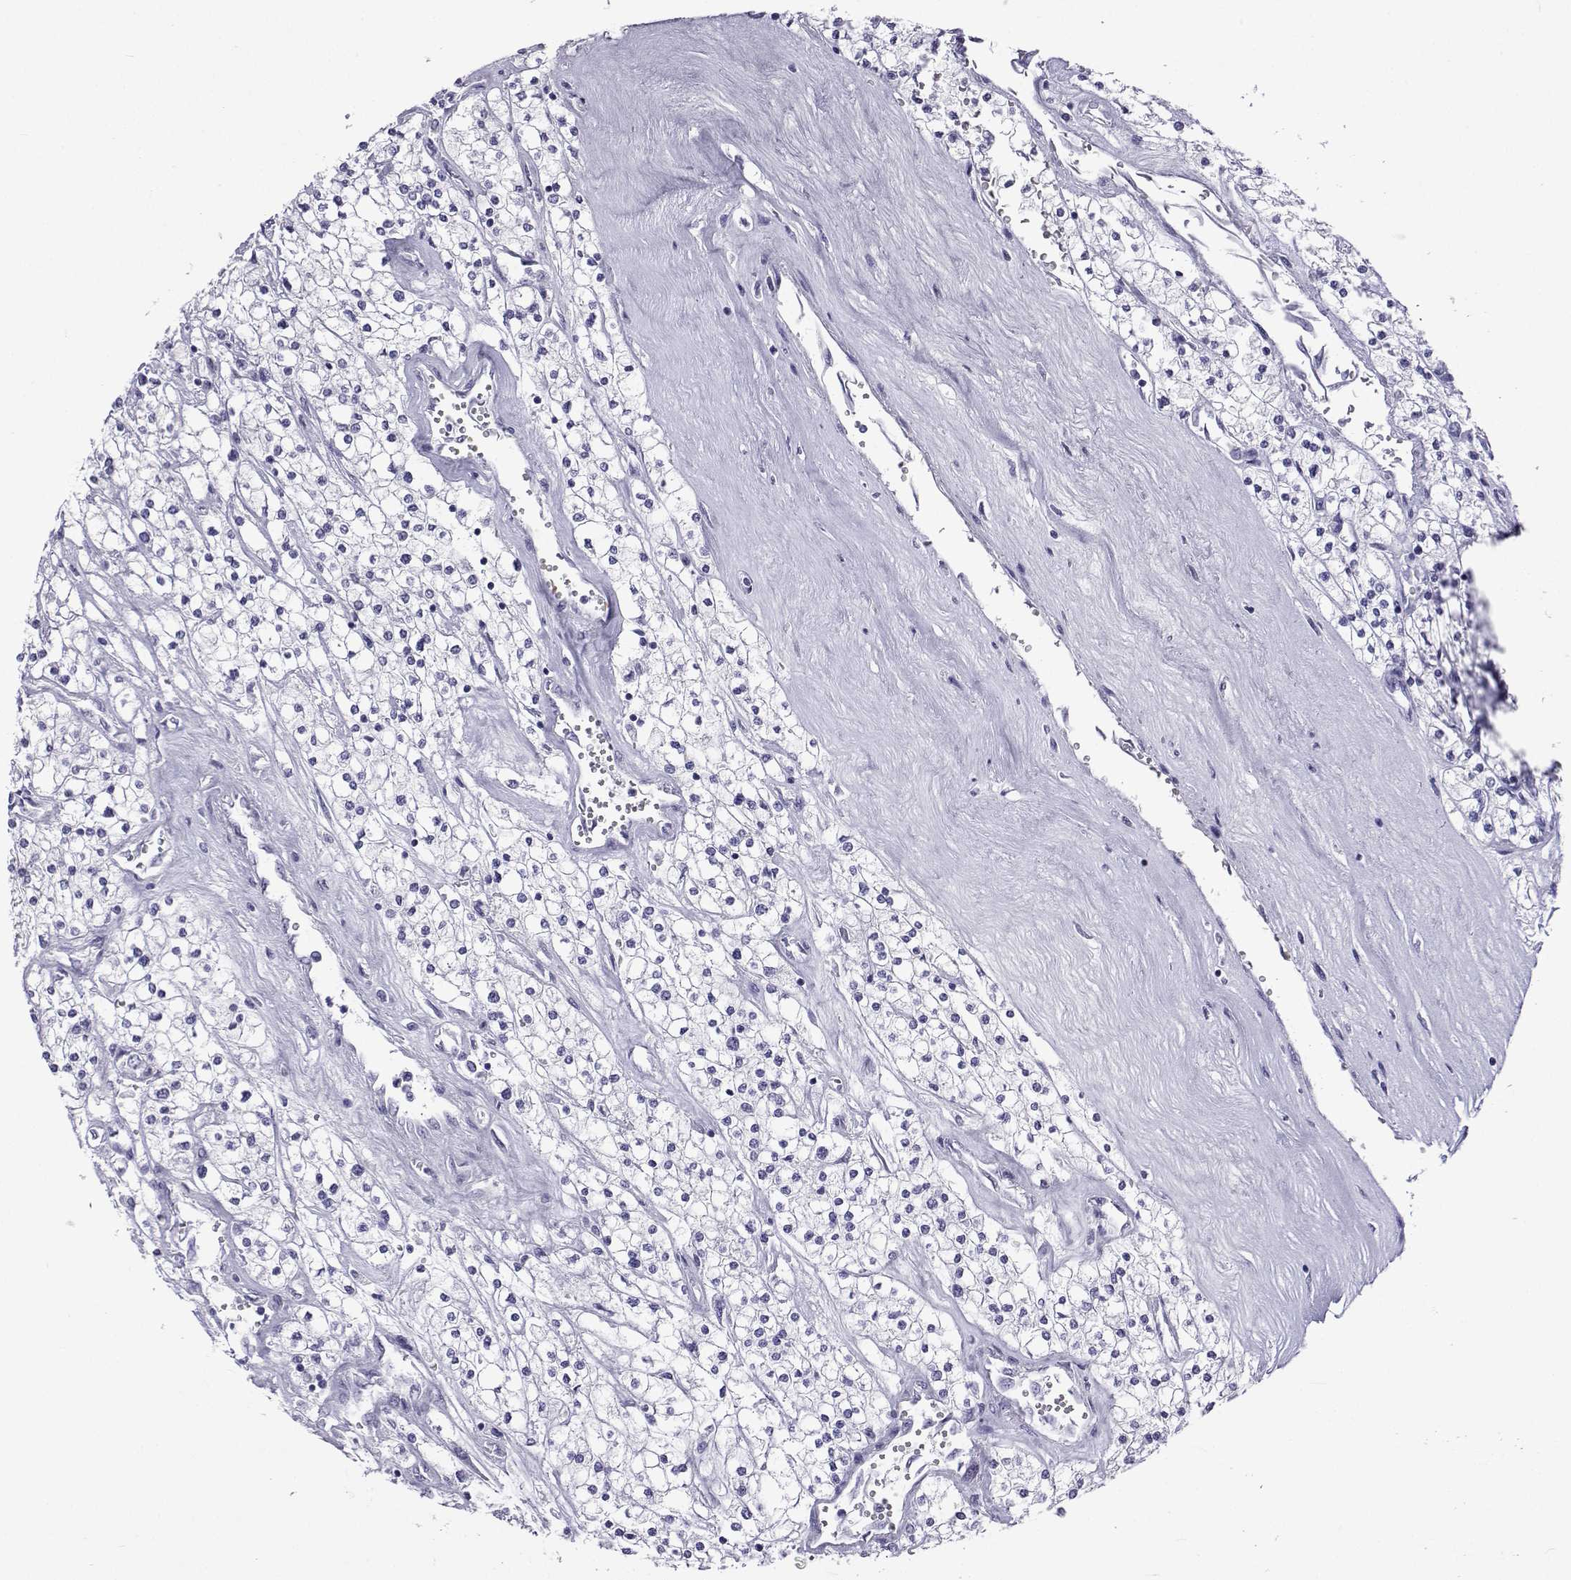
{"staining": {"intensity": "negative", "quantity": "none", "location": "none"}, "tissue": "renal cancer", "cell_type": "Tumor cells", "image_type": "cancer", "snomed": [{"axis": "morphology", "description": "Adenocarcinoma, NOS"}, {"axis": "topography", "description": "Kidney"}], "caption": "There is no significant positivity in tumor cells of renal cancer.", "gene": "ACTL7A", "patient": {"sex": "male", "age": 80}}